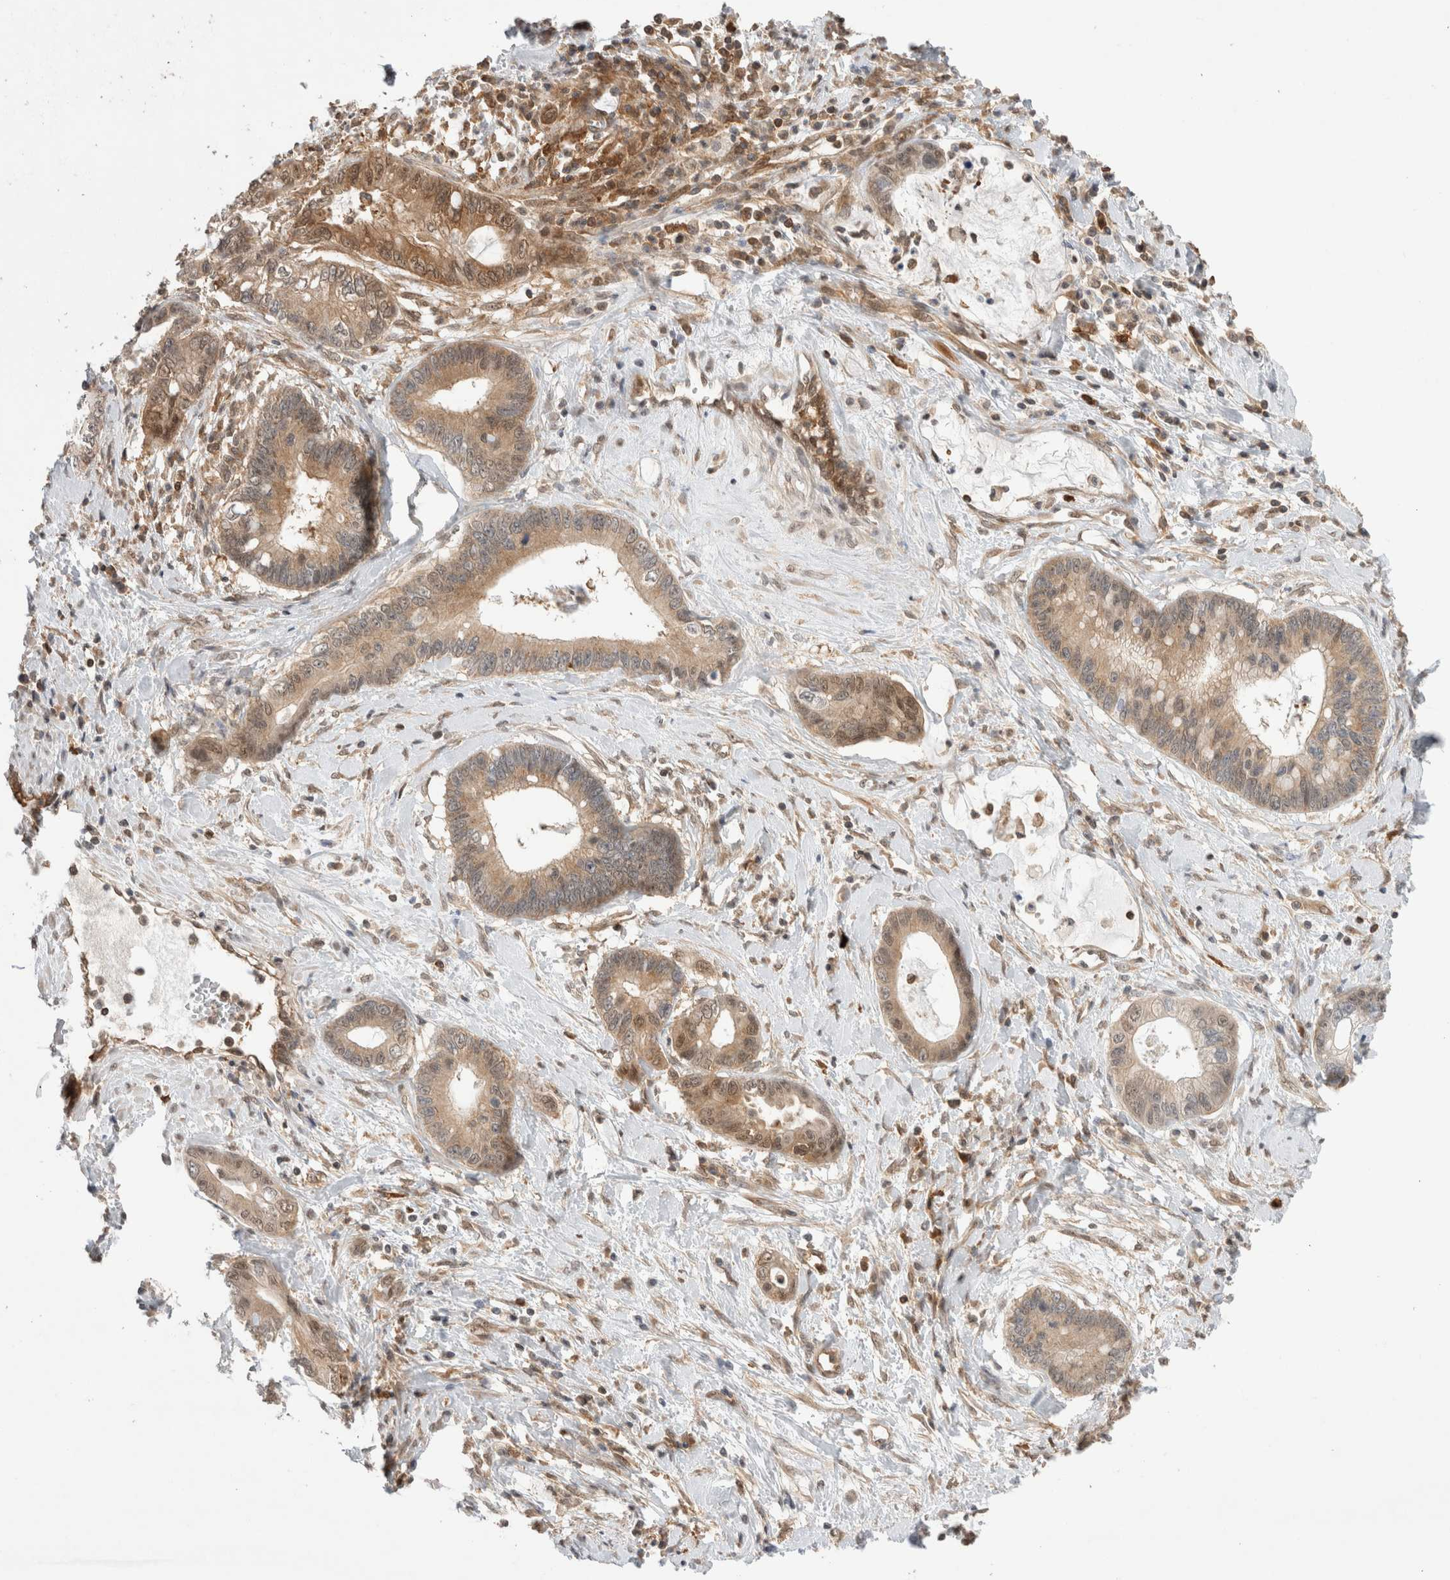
{"staining": {"intensity": "moderate", "quantity": "25%-75%", "location": "cytoplasmic/membranous"}, "tissue": "cervical cancer", "cell_type": "Tumor cells", "image_type": "cancer", "snomed": [{"axis": "morphology", "description": "Adenocarcinoma, NOS"}, {"axis": "topography", "description": "Cervix"}], "caption": "This is an image of IHC staining of cervical cancer (adenocarcinoma), which shows moderate positivity in the cytoplasmic/membranous of tumor cells.", "gene": "NFKB1", "patient": {"sex": "female", "age": 44}}